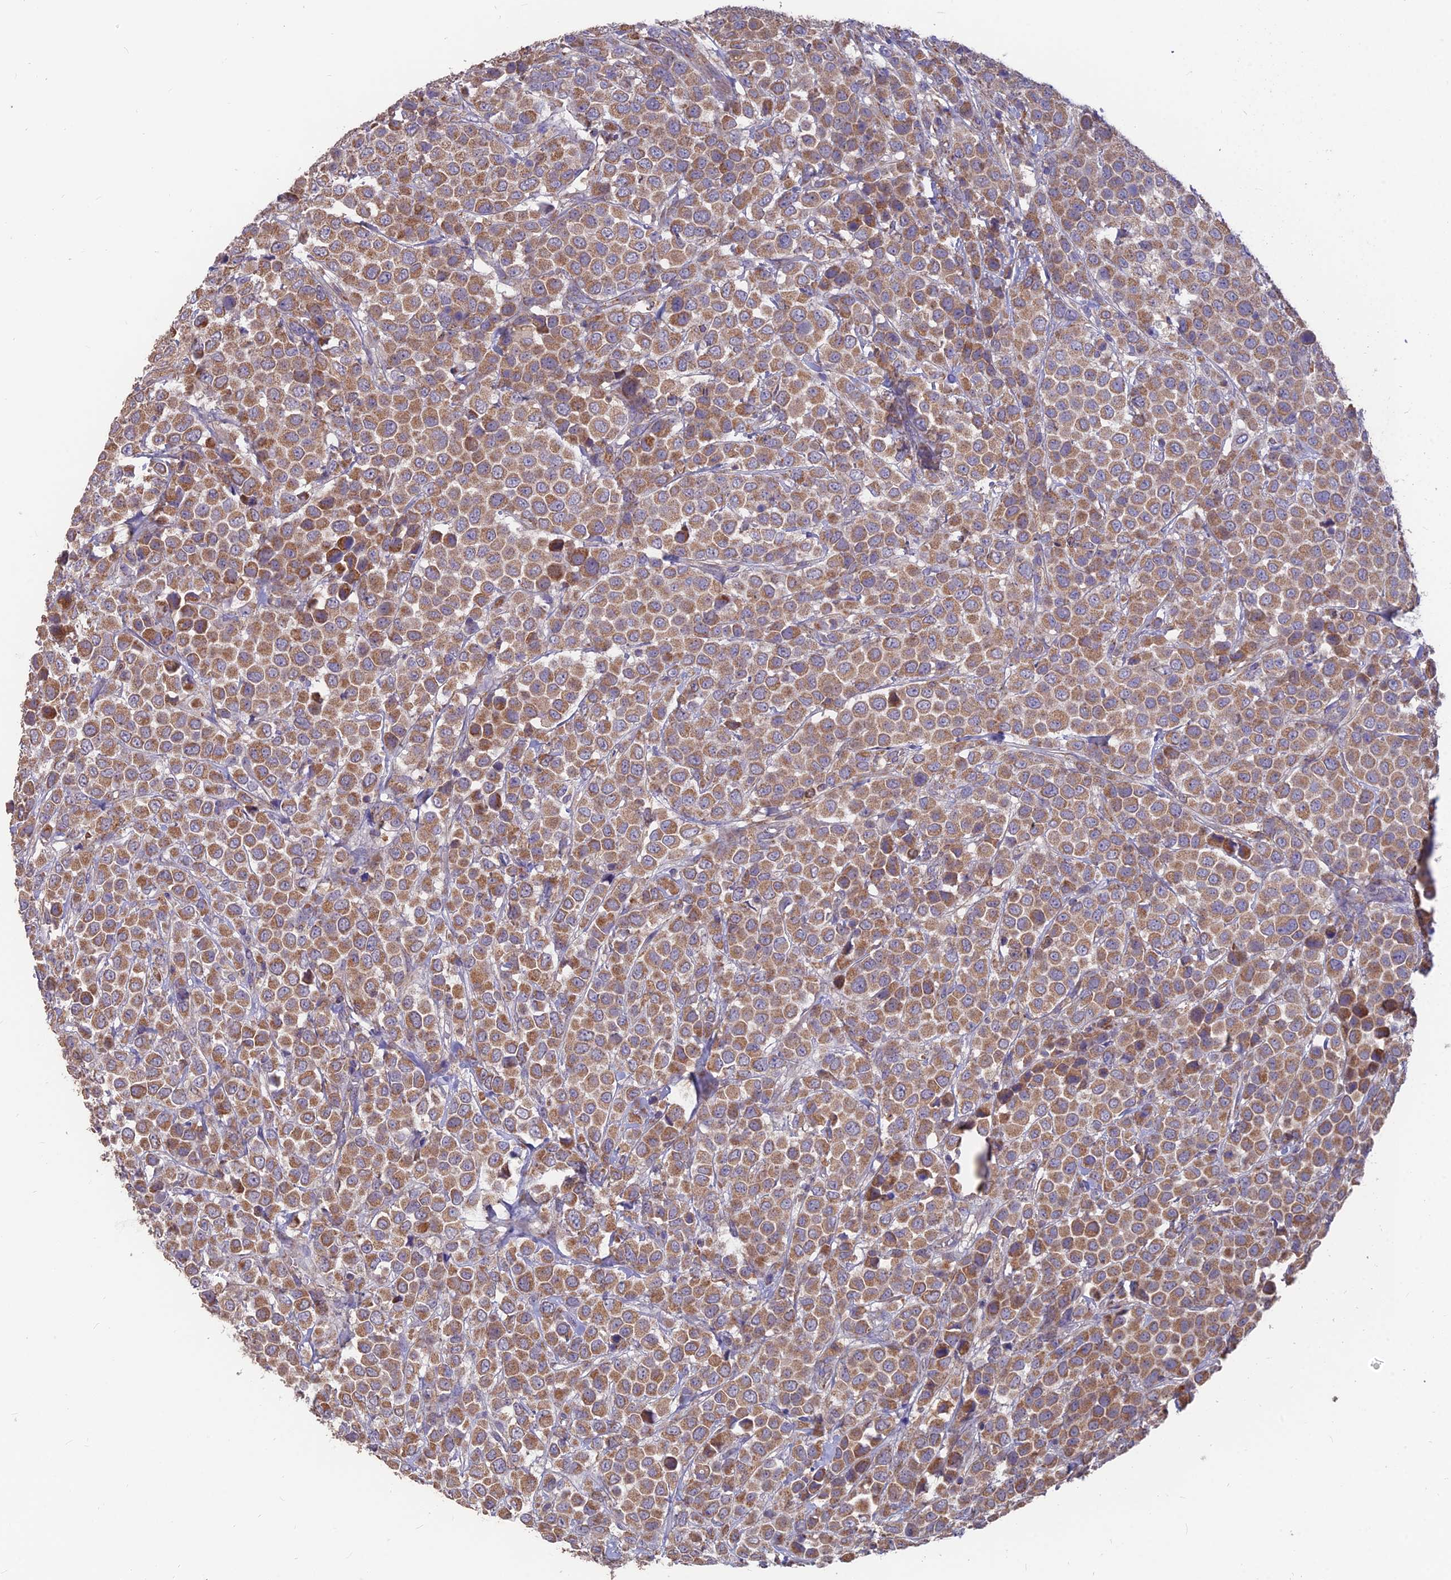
{"staining": {"intensity": "moderate", "quantity": ">75%", "location": "cytoplasmic/membranous"}, "tissue": "breast cancer", "cell_type": "Tumor cells", "image_type": "cancer", "snomed": [{"axis": "morphology", "description": "Duct carcinoma"}, {"axis": "topography", "description": "Breast"}], "caption": "Moderate cytoplasmic/membranous expression for a protein is present in approximately >75% of tumor cells of infiltrating ductal carcinoma (breast) using immunohistochemistry.", "gene": "IFT22", "patient": {"sex": "female", "age": 61}}